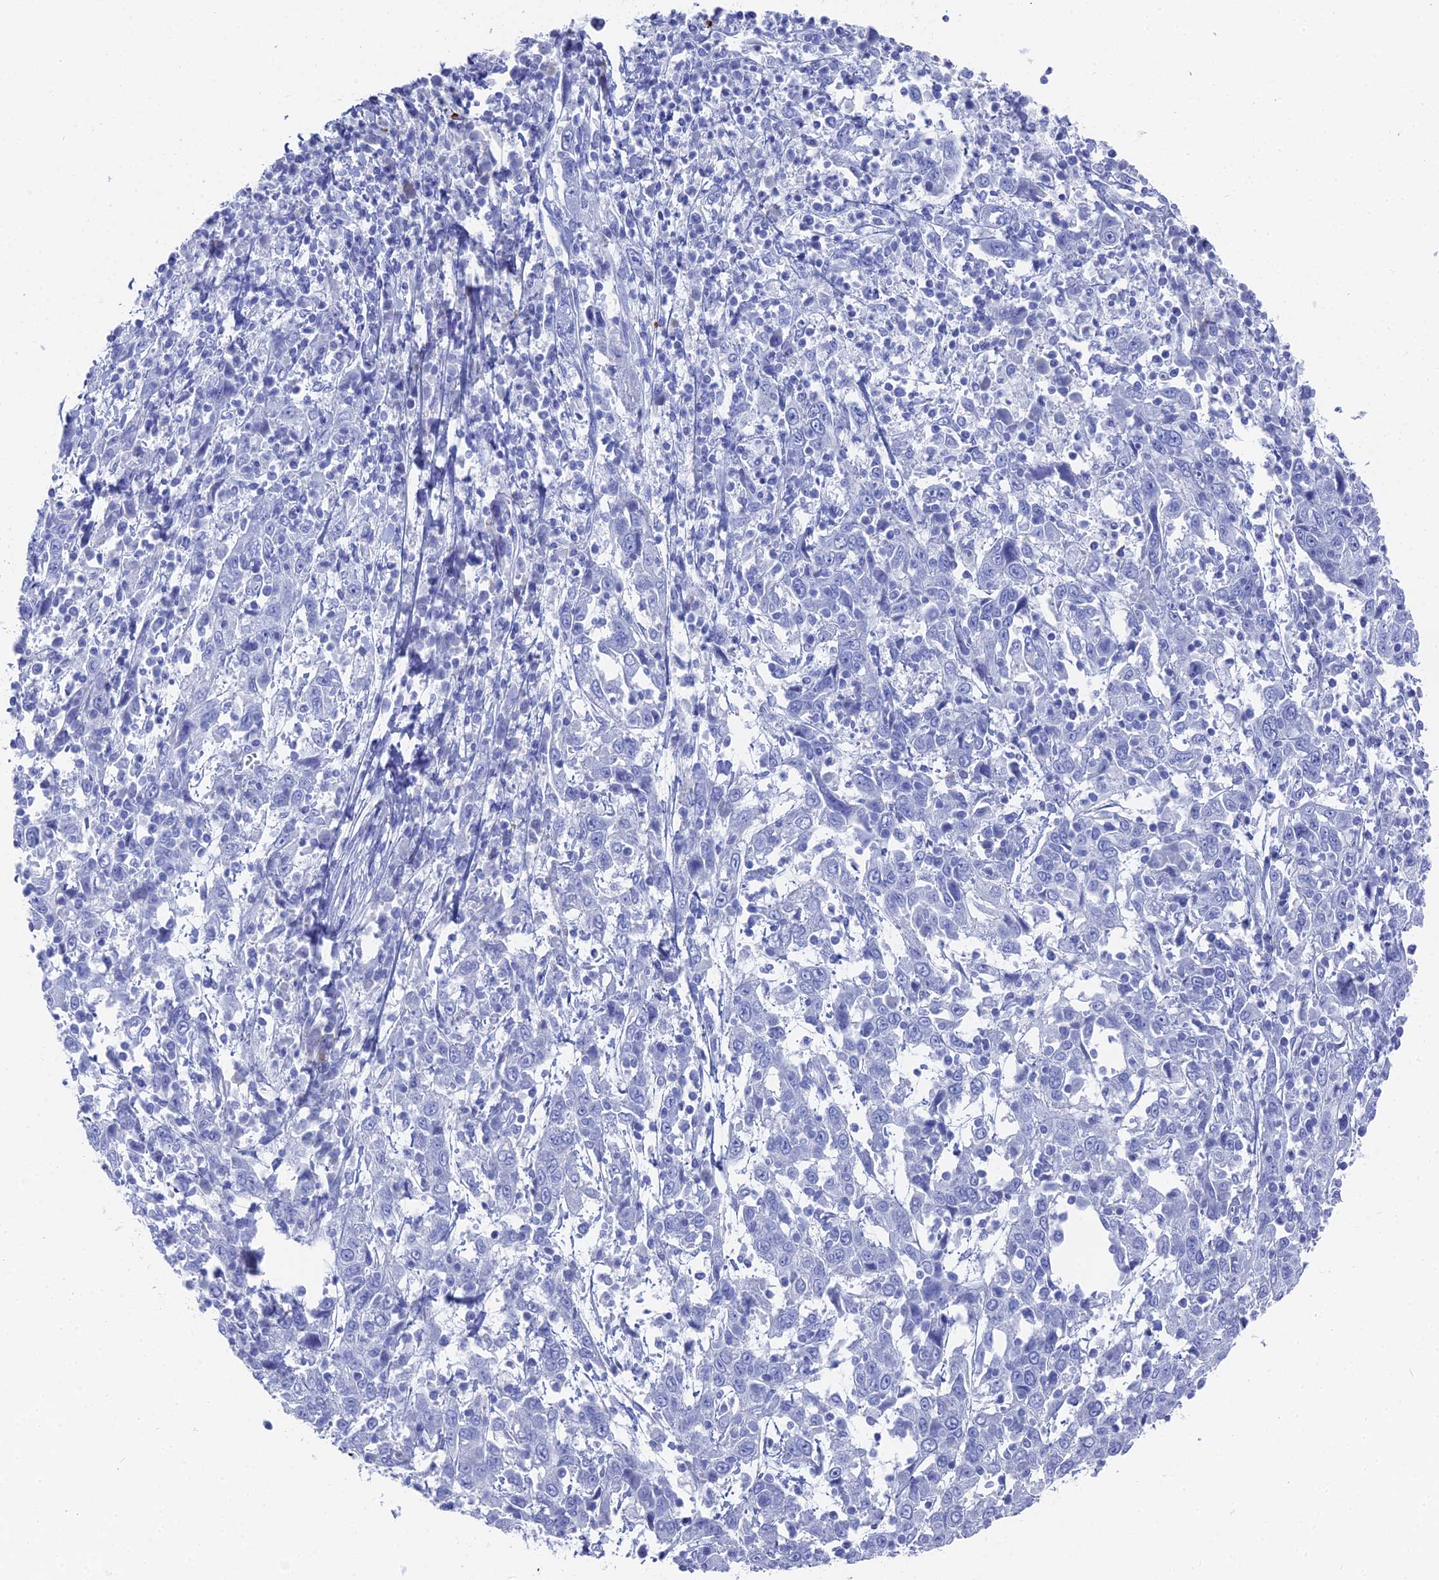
{"staining": {"intensity": "negative", "quantity": "none", "location": "none"}, "tissue": "cervical cancer", "cell_type": "Tumor cells", "image_type": "cancer", "snomed": [{"axis": "morphology", "description": "Squamous cell carcinoma, NOS"}, {"axis": "topography", "description": "Cervix"}], "caption": "Tumor cells are negative for protein expression in human cervical cancer (squamous cell carcinoma).", "gene": "ENPP3", "patient": {"sex": "female", "age": 46}}